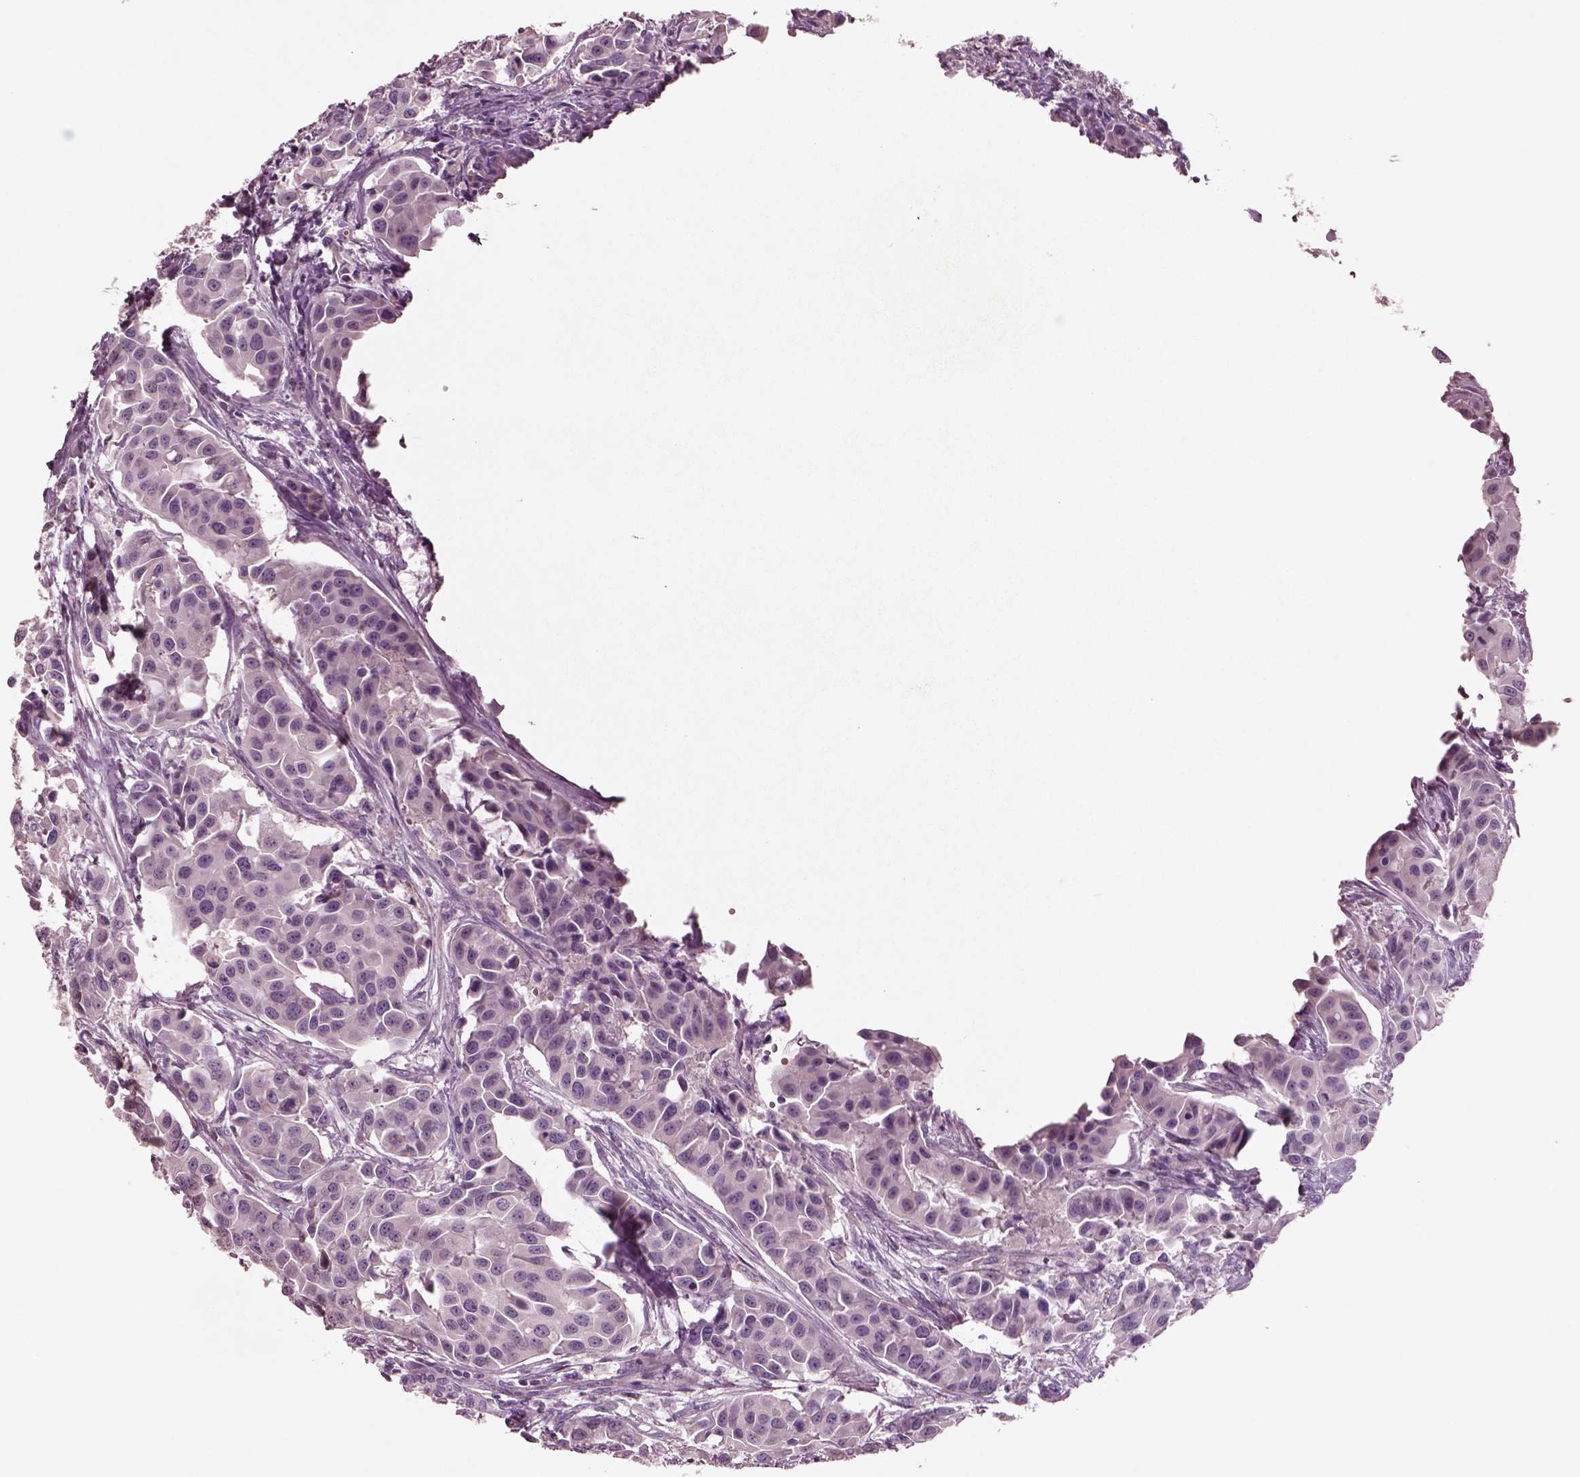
{"staining": {"intensity": "negative", "quantity": "none", "location": "none"}, "tissue": "head and neck cancer", "cell_type": "Tumor cells", "image_type": "cancer", "snomed": [{"axis": "morphology", "description": "Adenocarcinoma, NOS"}, {"axis": "topography", "description": "Head-Neck"}], "caption": "Photomicrograph shows no significant protein positivity in tumor cells of head and neck cancer (adenocarcinoma).", "gene": "DUOXA2", "patient": {"sex": "male", "age": 76}}